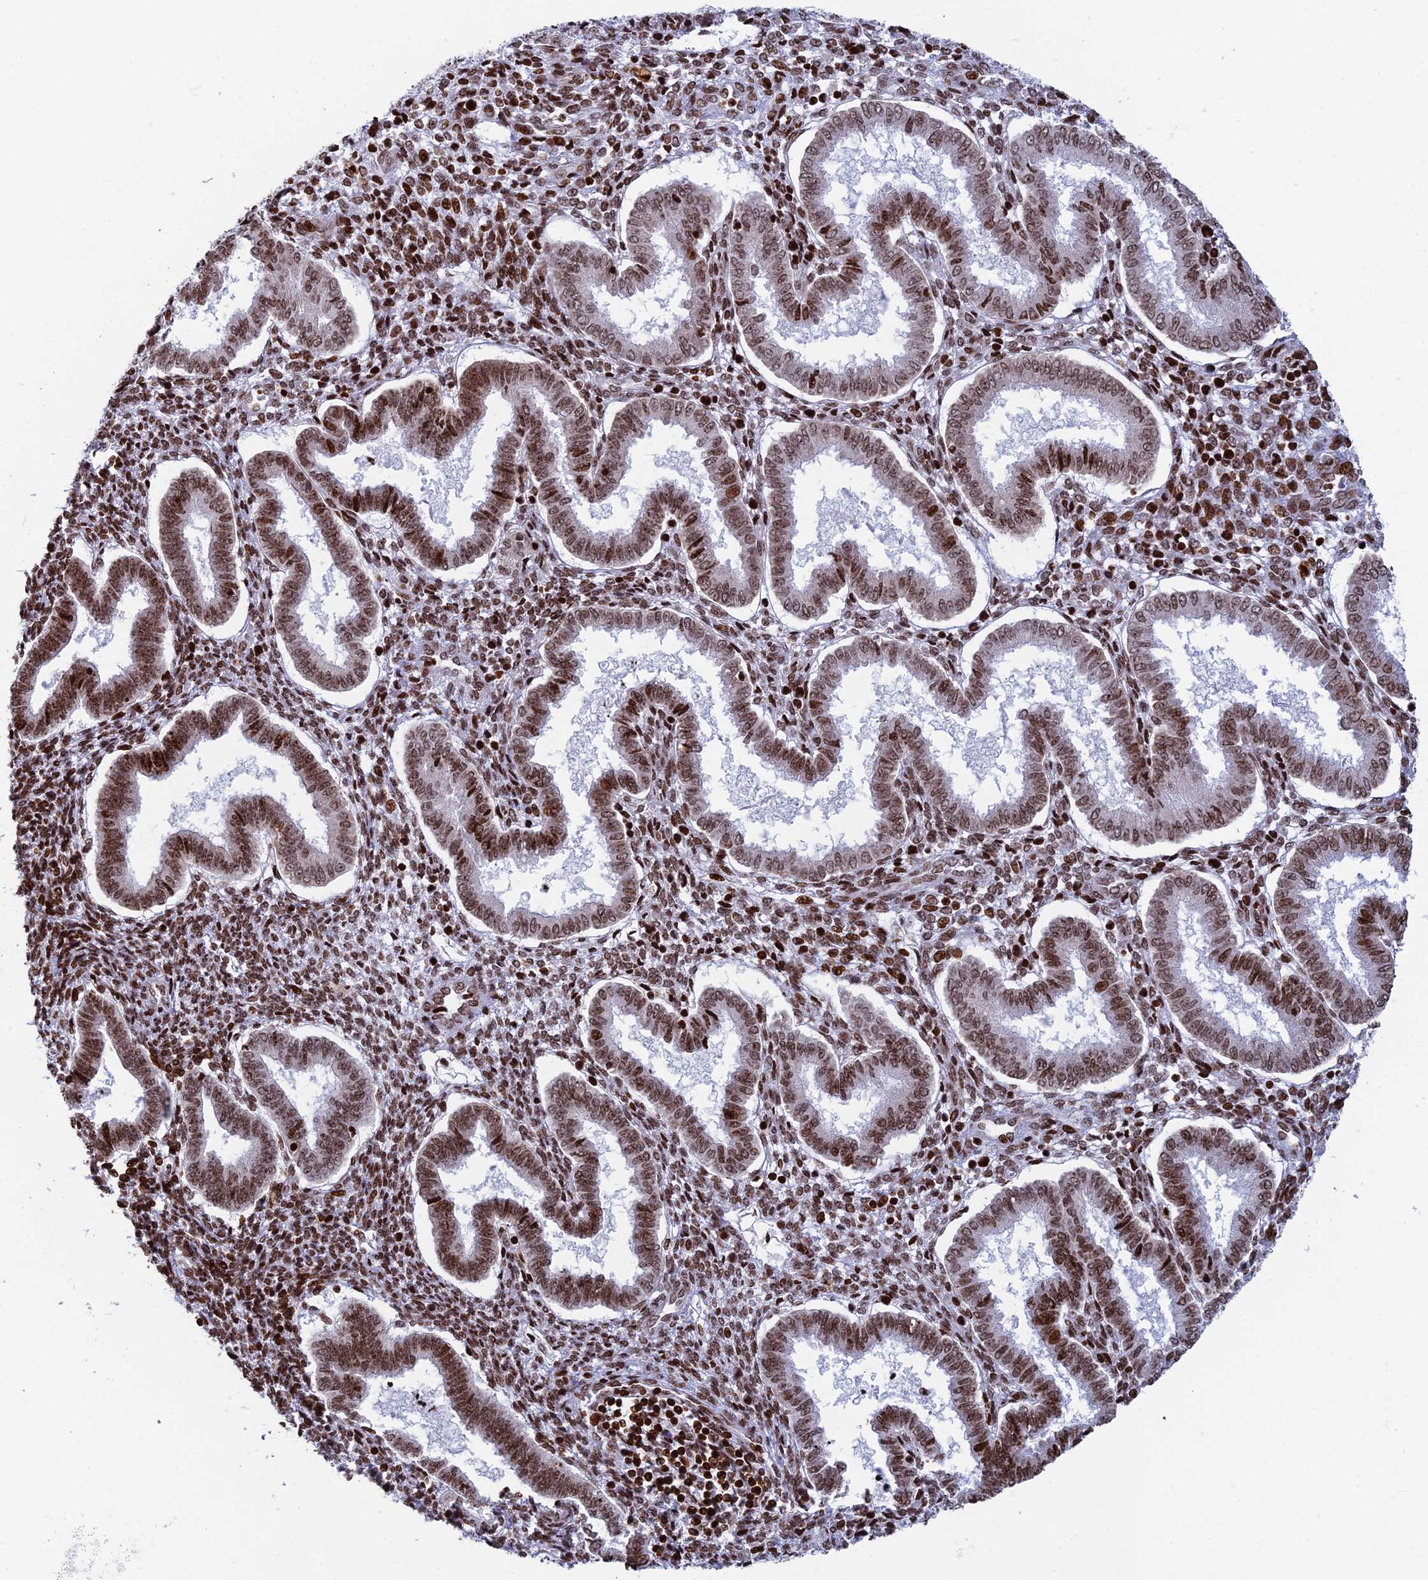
{"staining": {"intensity": "moderate", "quantity": ">75%", "location": "nuclear"}, "tissue": "endometrium", "cell_type": "Cells in endometrial stroma", "image_type": "normal", "snomed": [{"axis": "morphology", "description": "Normal tissue, NOS"}, {"axis": "topography", "description": "Endometrium"}], "caption": "Brown immunohistochemical staining in normal endometrium reveals moderate nuclear staining in about >75% of cells in endometrial stroma. (DAB = brown stain, brightfield microscopy at high magnification).", "gene": "RPAP1", "patient": {"sex": "female", "age": 24}}